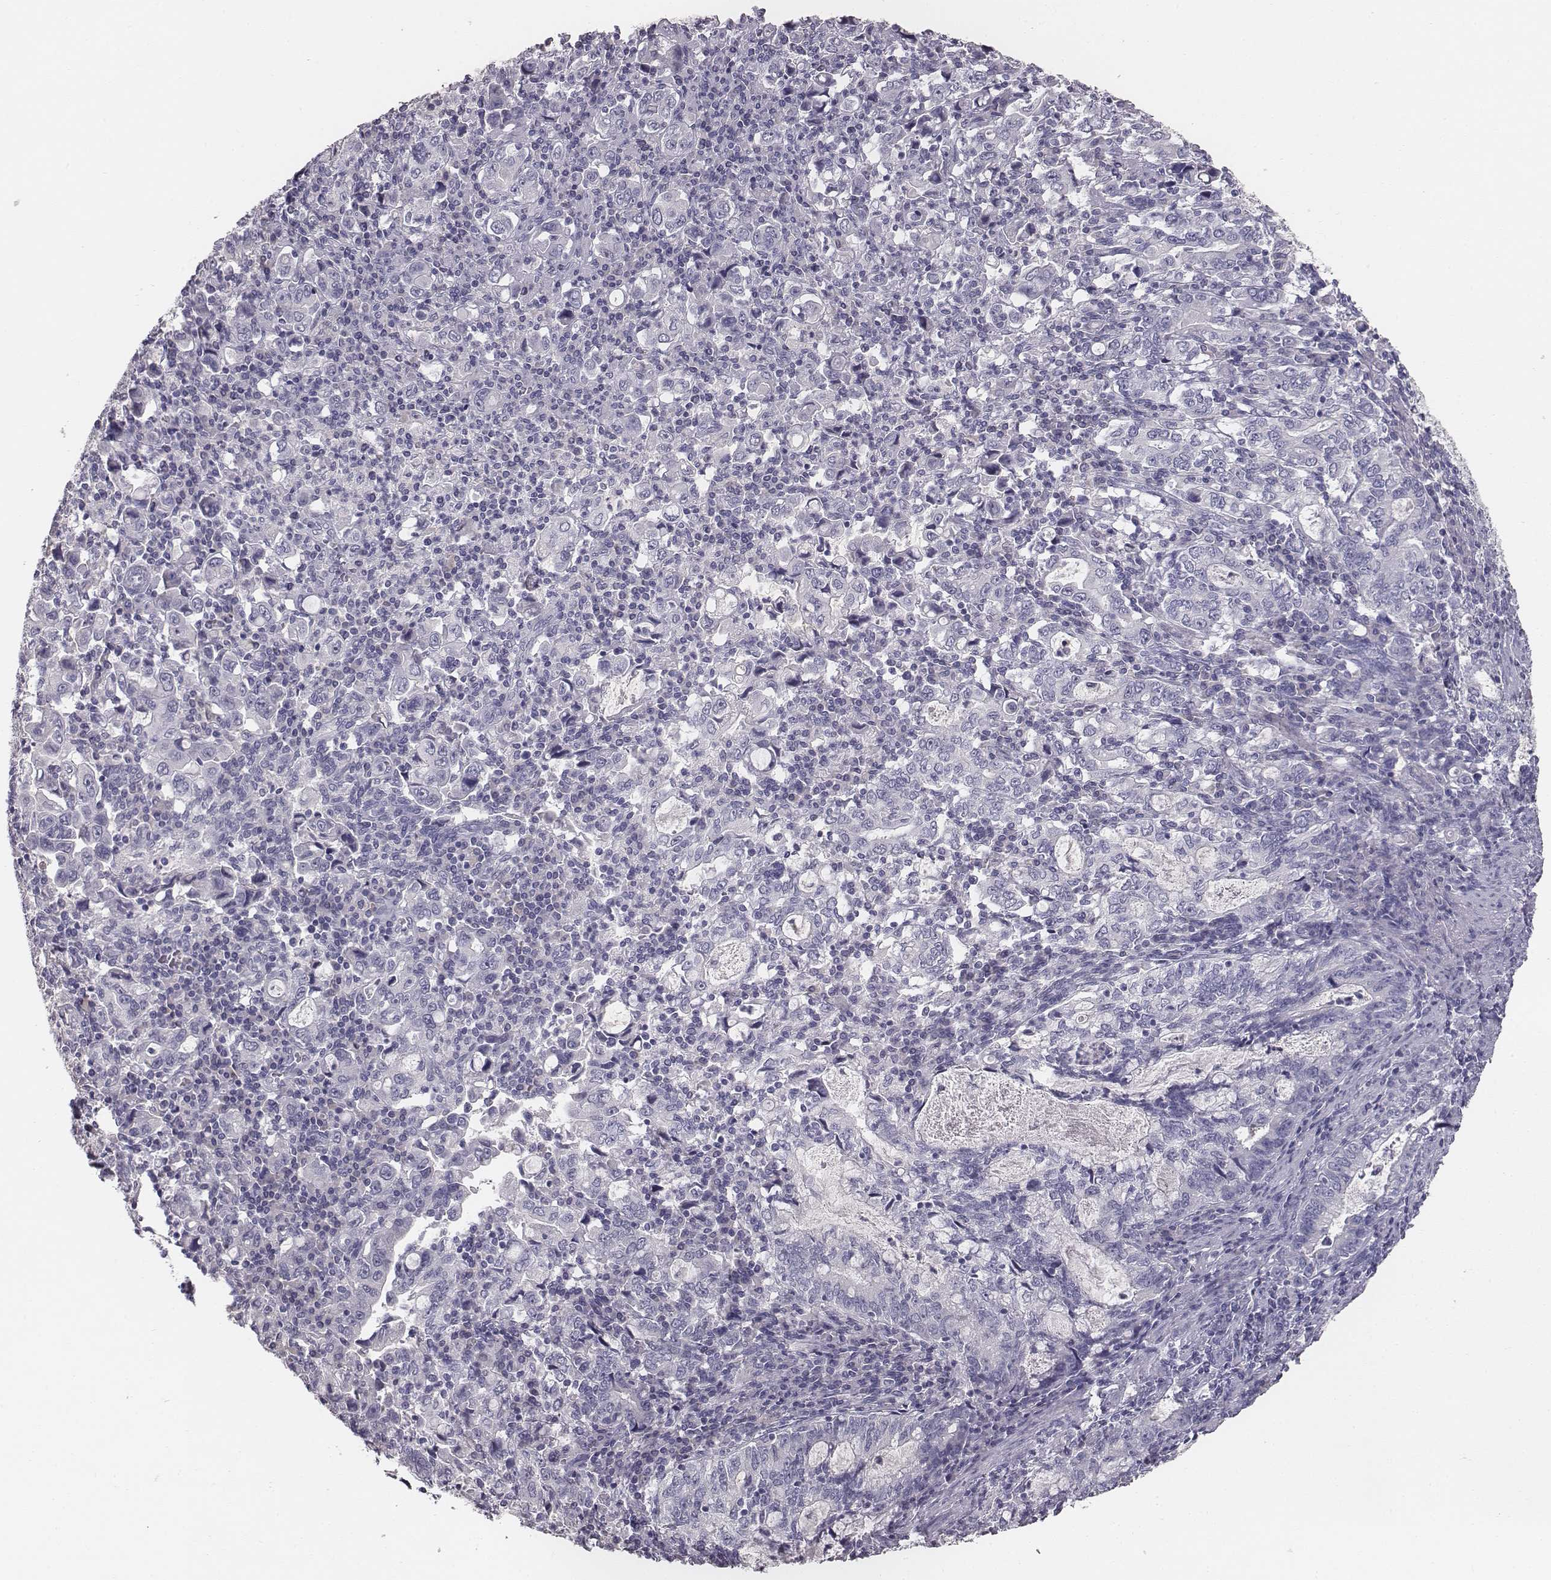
{"staining": {"intensity": "negative", "quantity": "none", "location": "none"}, "tissue": "stomach cancer", "cell_type": "Tumor cells", "image_type": "cancer", "snomed": [{"axis": "morphology", "description": "Adenocarcinoma, NOS"}, {"axis": "topography", "description": "Stomach, lower"}], "caption": "This is an IHC photomicrograph of stomach cancer (adenocarcinoma). There is no staining in tumor cells.", "gene": "MYH6", "patient": {"sex": "female", "age": 72}}